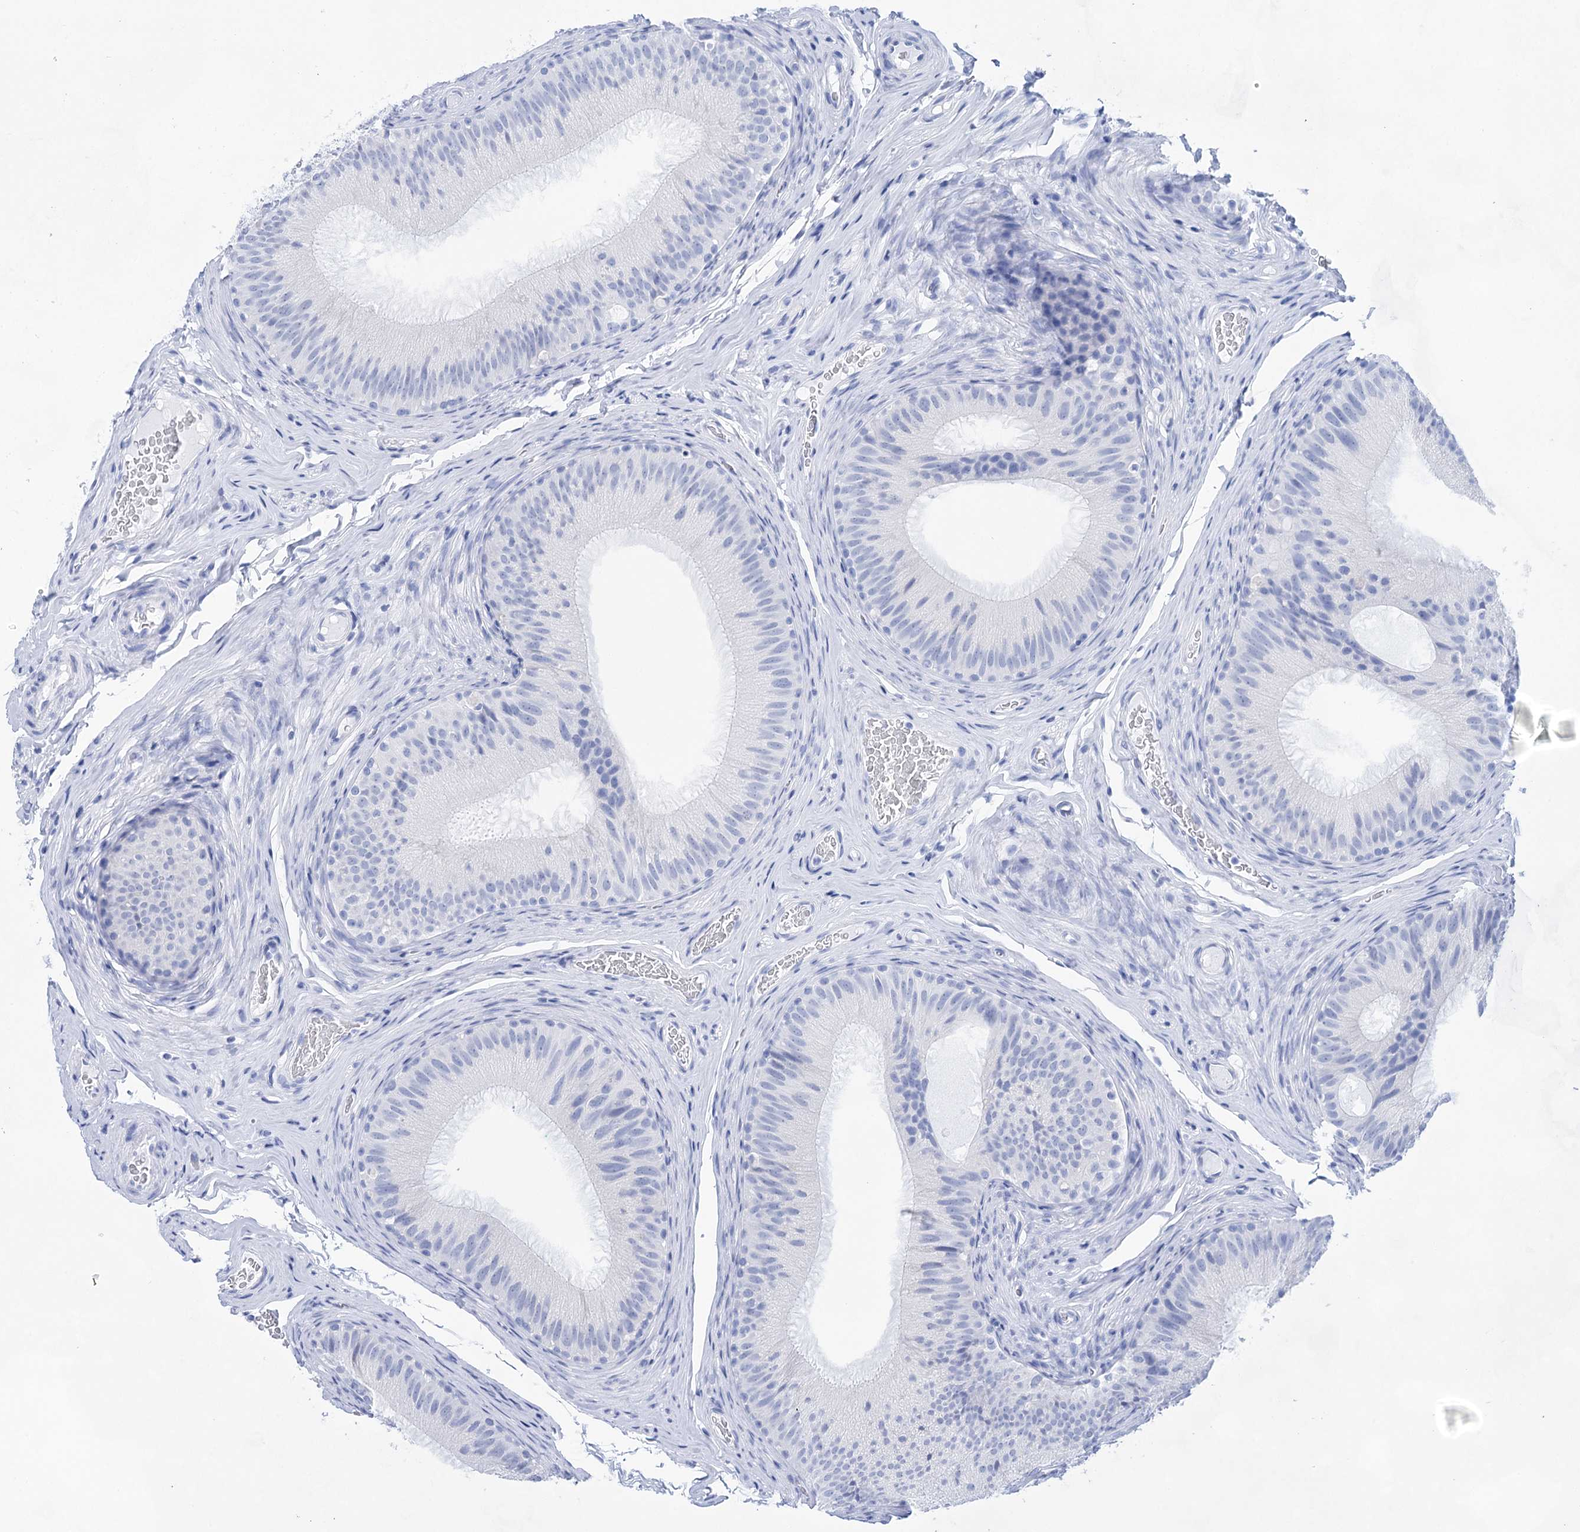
{"staining": {"intensity": "negative", "quantity": "none", "location": "none"}, "tissue": "epididymis", "cell_type": "Glandular cells", "image_type": "normal", "snomed": [{"axis": "morphology", "description": "Normal tissue, NOS"}, {"axis": "topography", "description": "Epididymis"}], "caption": "IHC of benign epididymis displays no expression in glandular cells.", "gene": "LALBA", "patient": {"sex": "male", "age": 34}}